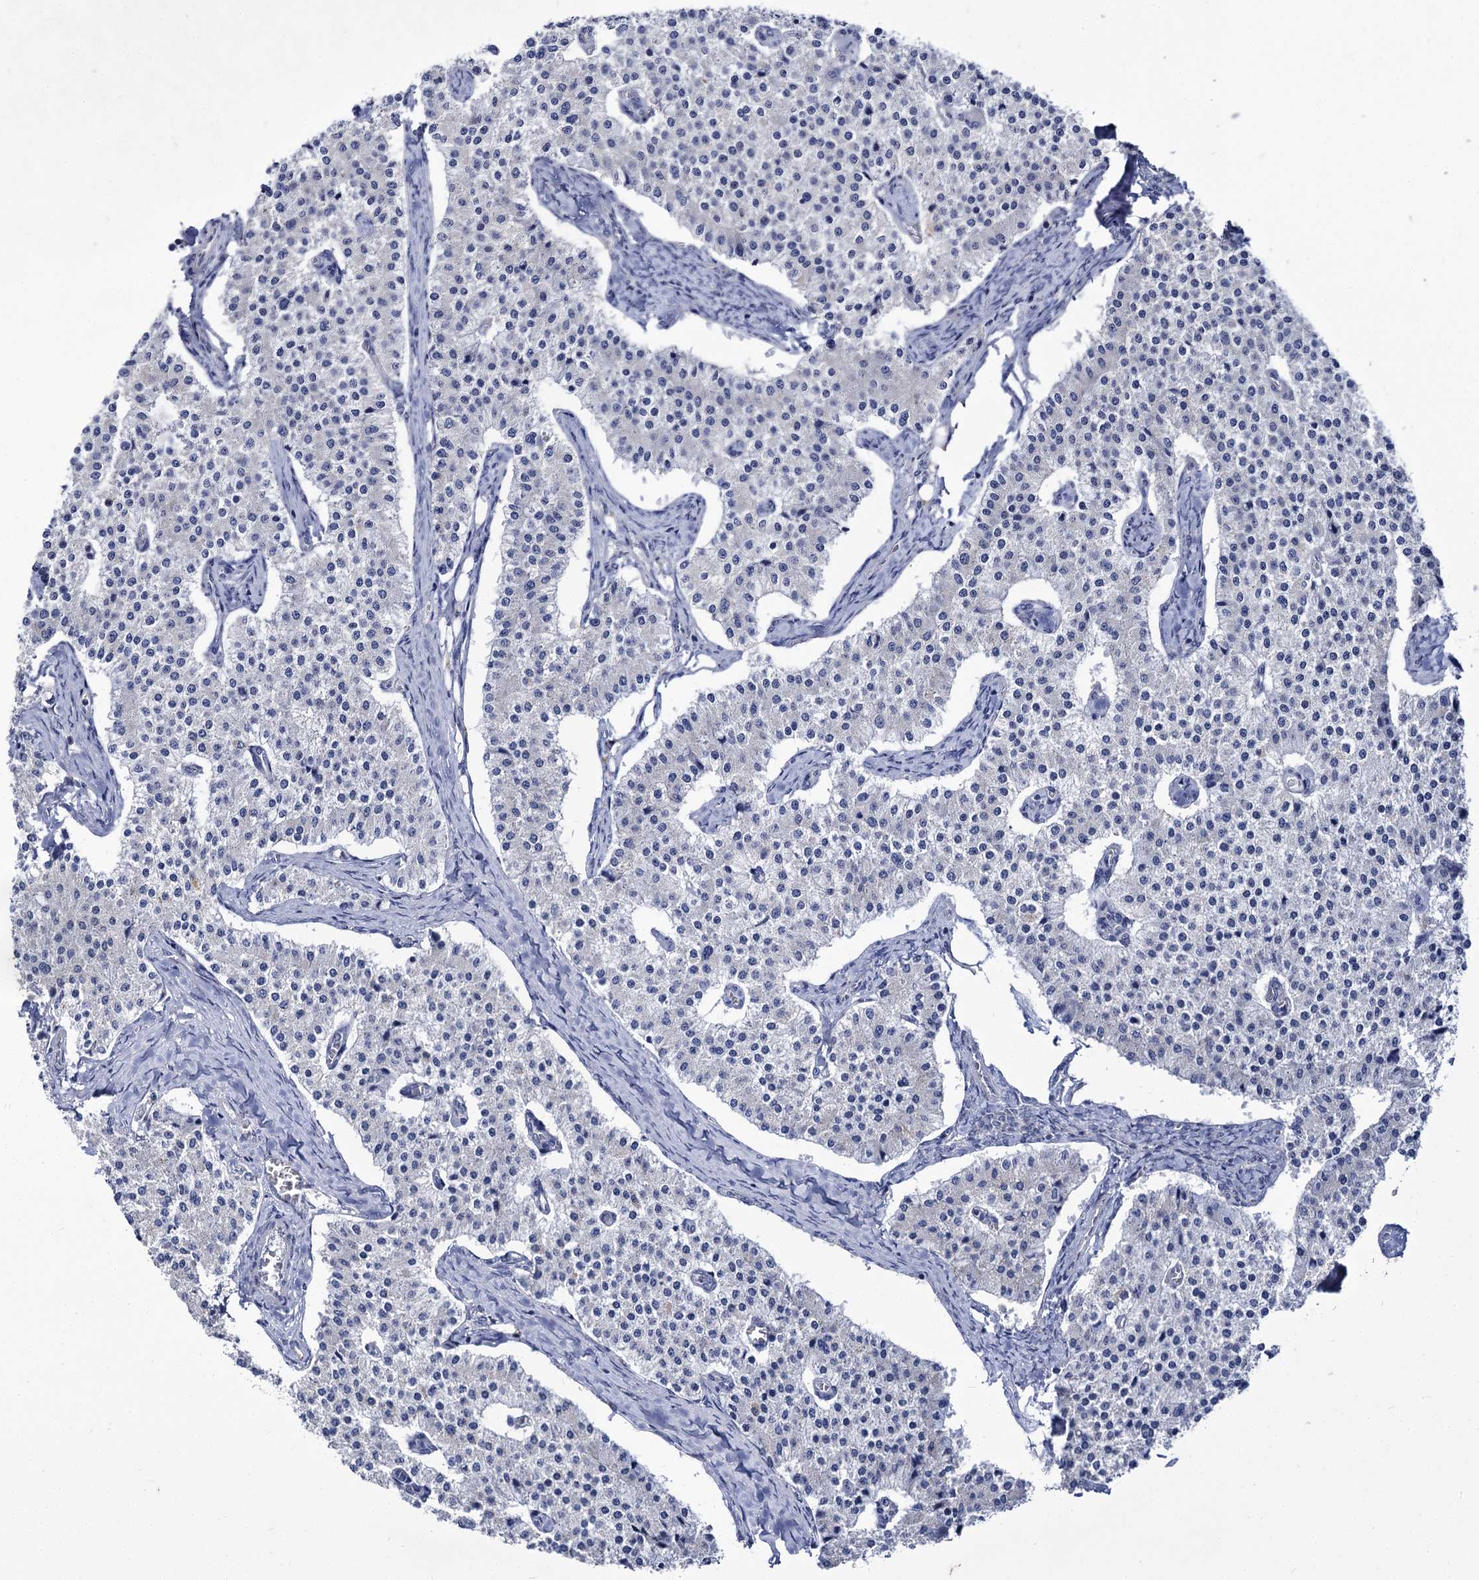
{"staining": {"intensity": "negative", "quantity": "none", "location": "none"}, "tissue": "carcinoid", "cell_type": "Tumor cells", "image_type": "cancer", "snomed": [{"axis": "morphology", "description": "Carcinoid, malignant, NOS"}, {"axis": "topography", "description": "Colon"}], "caption": "The image displays no significant expression in tumor cells of carcinoid.", "gene": "PANX2", "patient": {"sex": "female", "age": 52}}